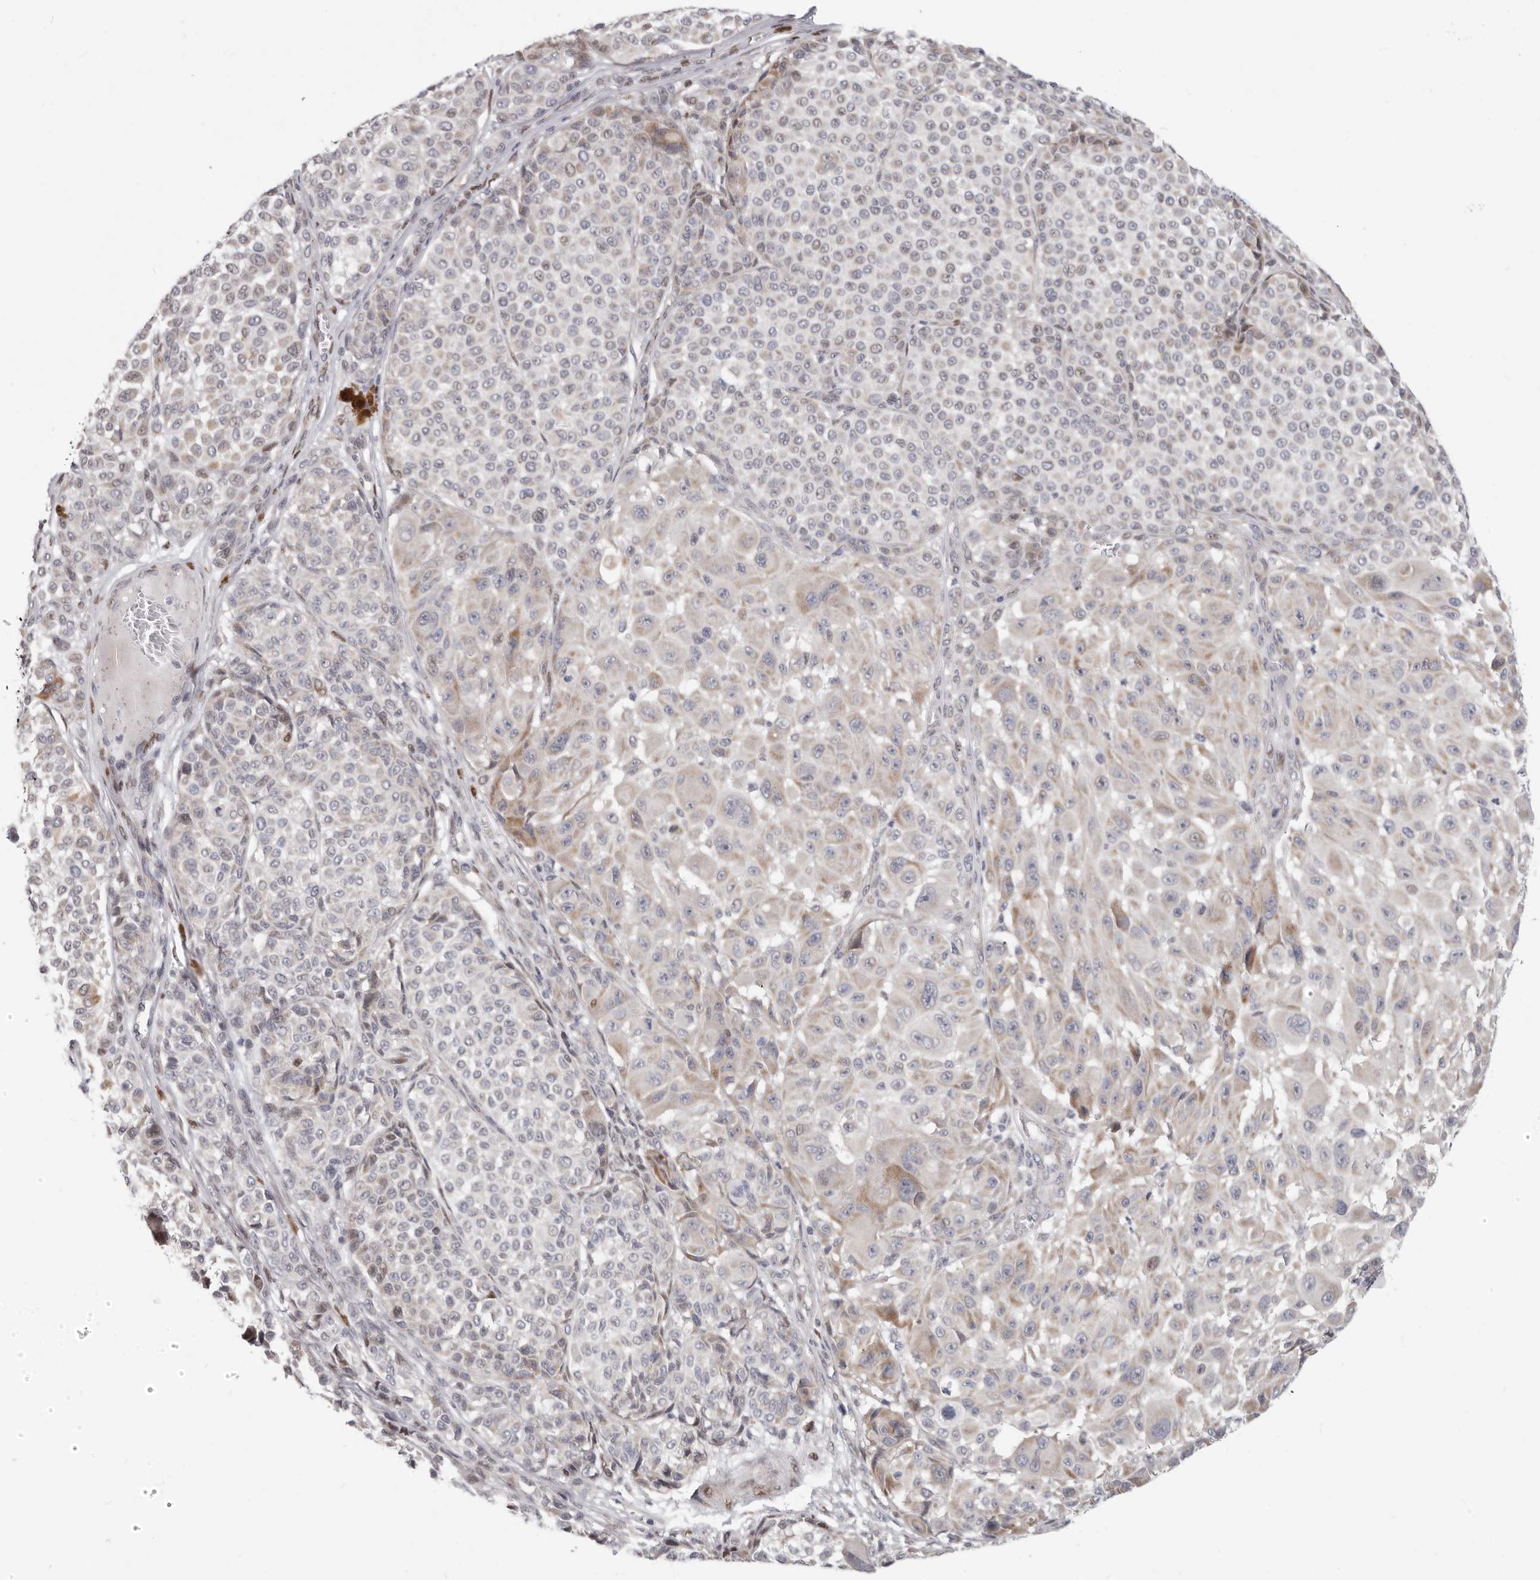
{"staining": {"intensity": "moderate", "quantity": "<25%", "location": "cytoplasmic/membranous"}, "tissue": "melanoma", "cell_type": "Tumor cells", "image_type": "cancer", "snomed": [{"axis": "morphology", "description": "Malignant melanoma, NOS"}, {"axis": "topography", "description": "Skin"}], "caption": "This histopathology image demonstrates IHC staining of human melanoma, with low moderate cytoplasmic/membranous expression in about <25% of tumor cells.", "gene": "SRP19", "patient": {"sex": "male", "age": 83}}